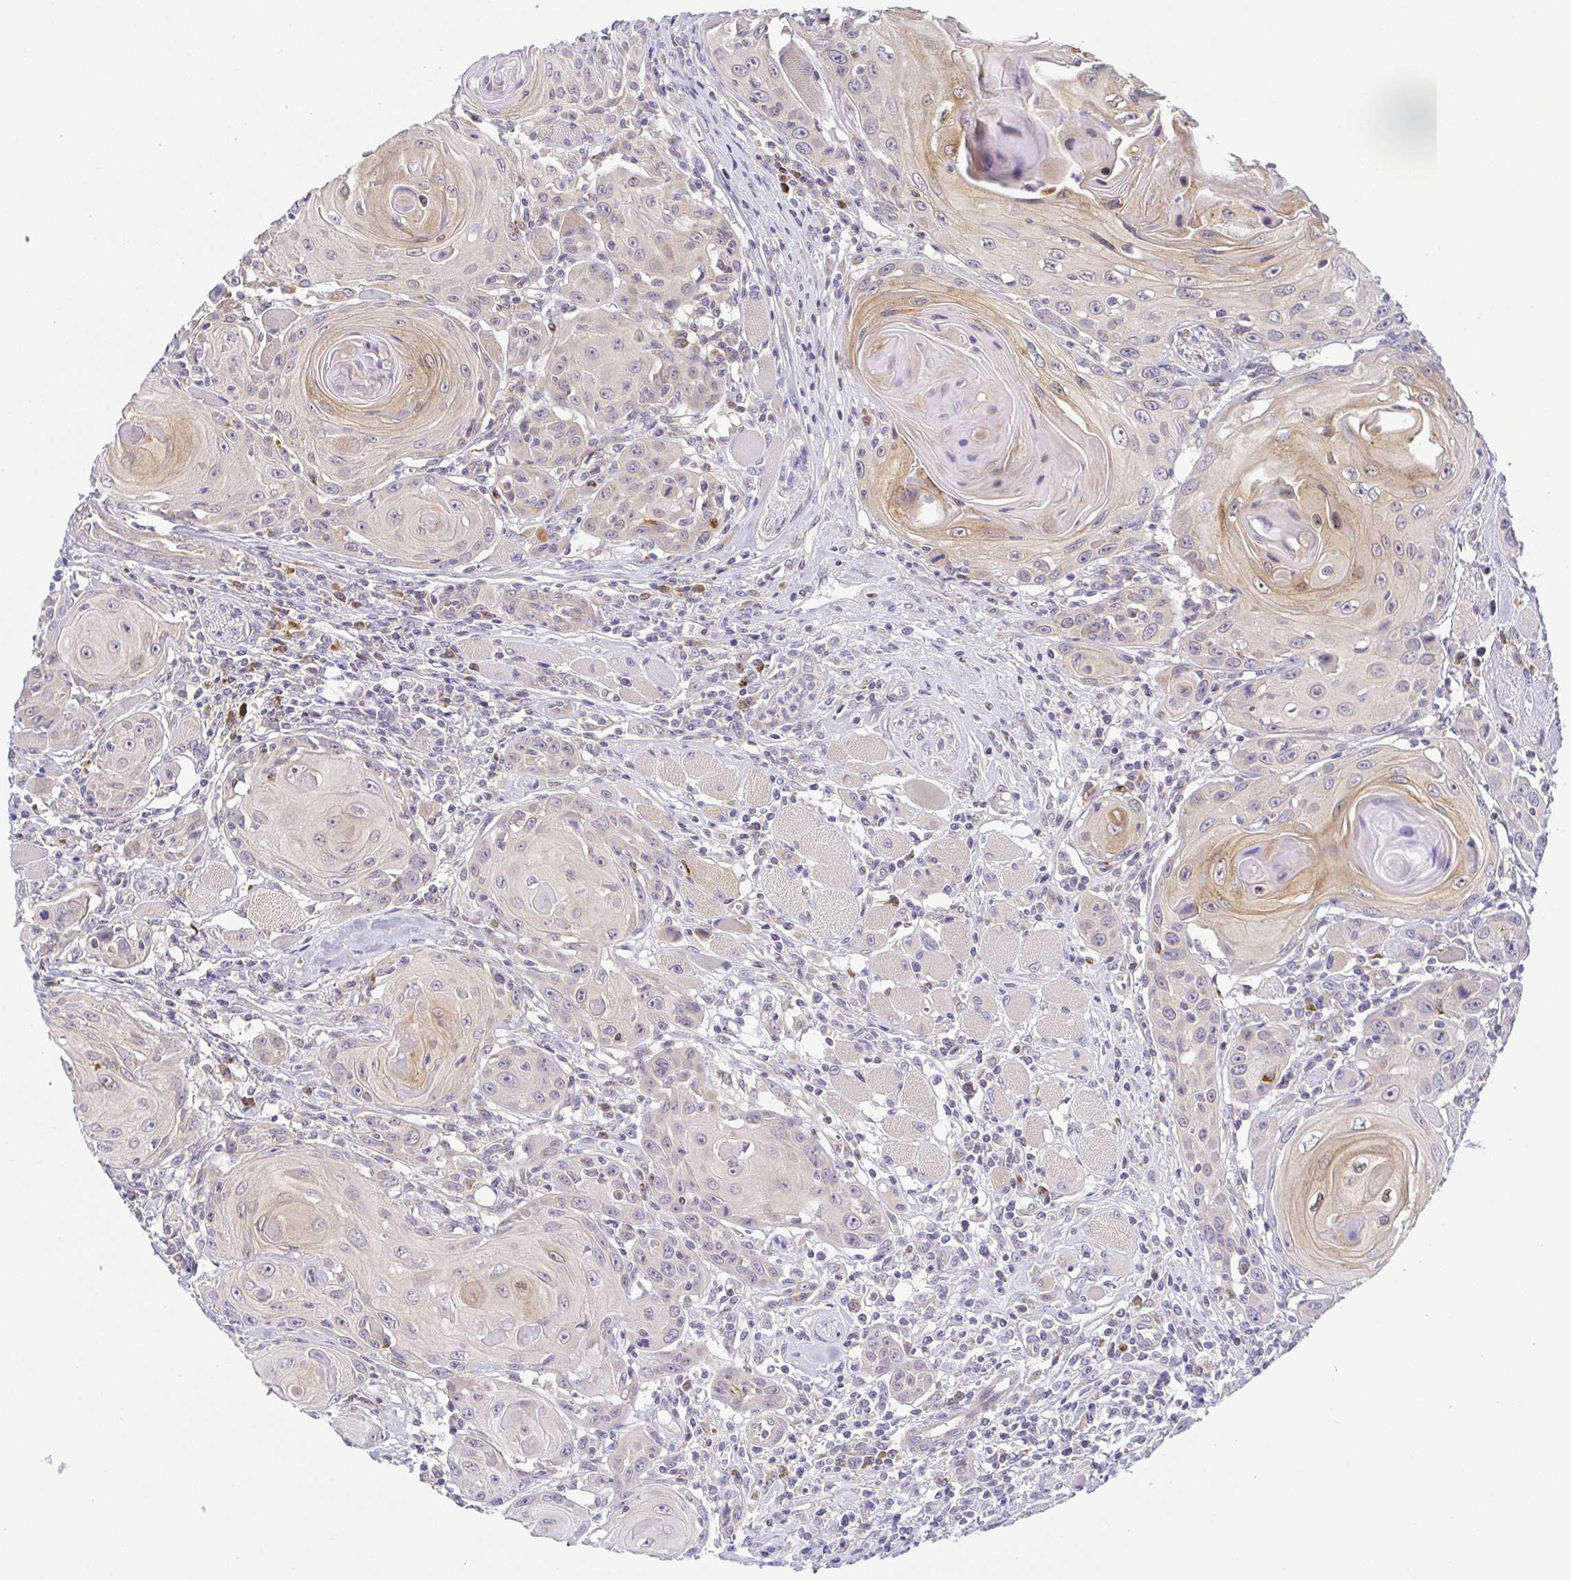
{"staining": {"intensity": "weak", "quantity": "25%-75%", "location": "cytoplasmic/membranous,nuclear"}, "tissue": "head and neck cancer", "cell_type": "Tumor cells", "image_type": "cancer", "snomed": [{"axis": "morphology", "description": "Squamous cell carcinoma, NOS"}, {"axis": "topography", "description": "Head-Neck"}], "caption": "An image of head and neck cancer (squamous cell carcinoma) stained for a protein reveals weak cytoplasmic/membranous and nuclear brown staining in tumor cells.", "gene": "BCL2L1", "patient": {"sex": "female", "age": 80}}